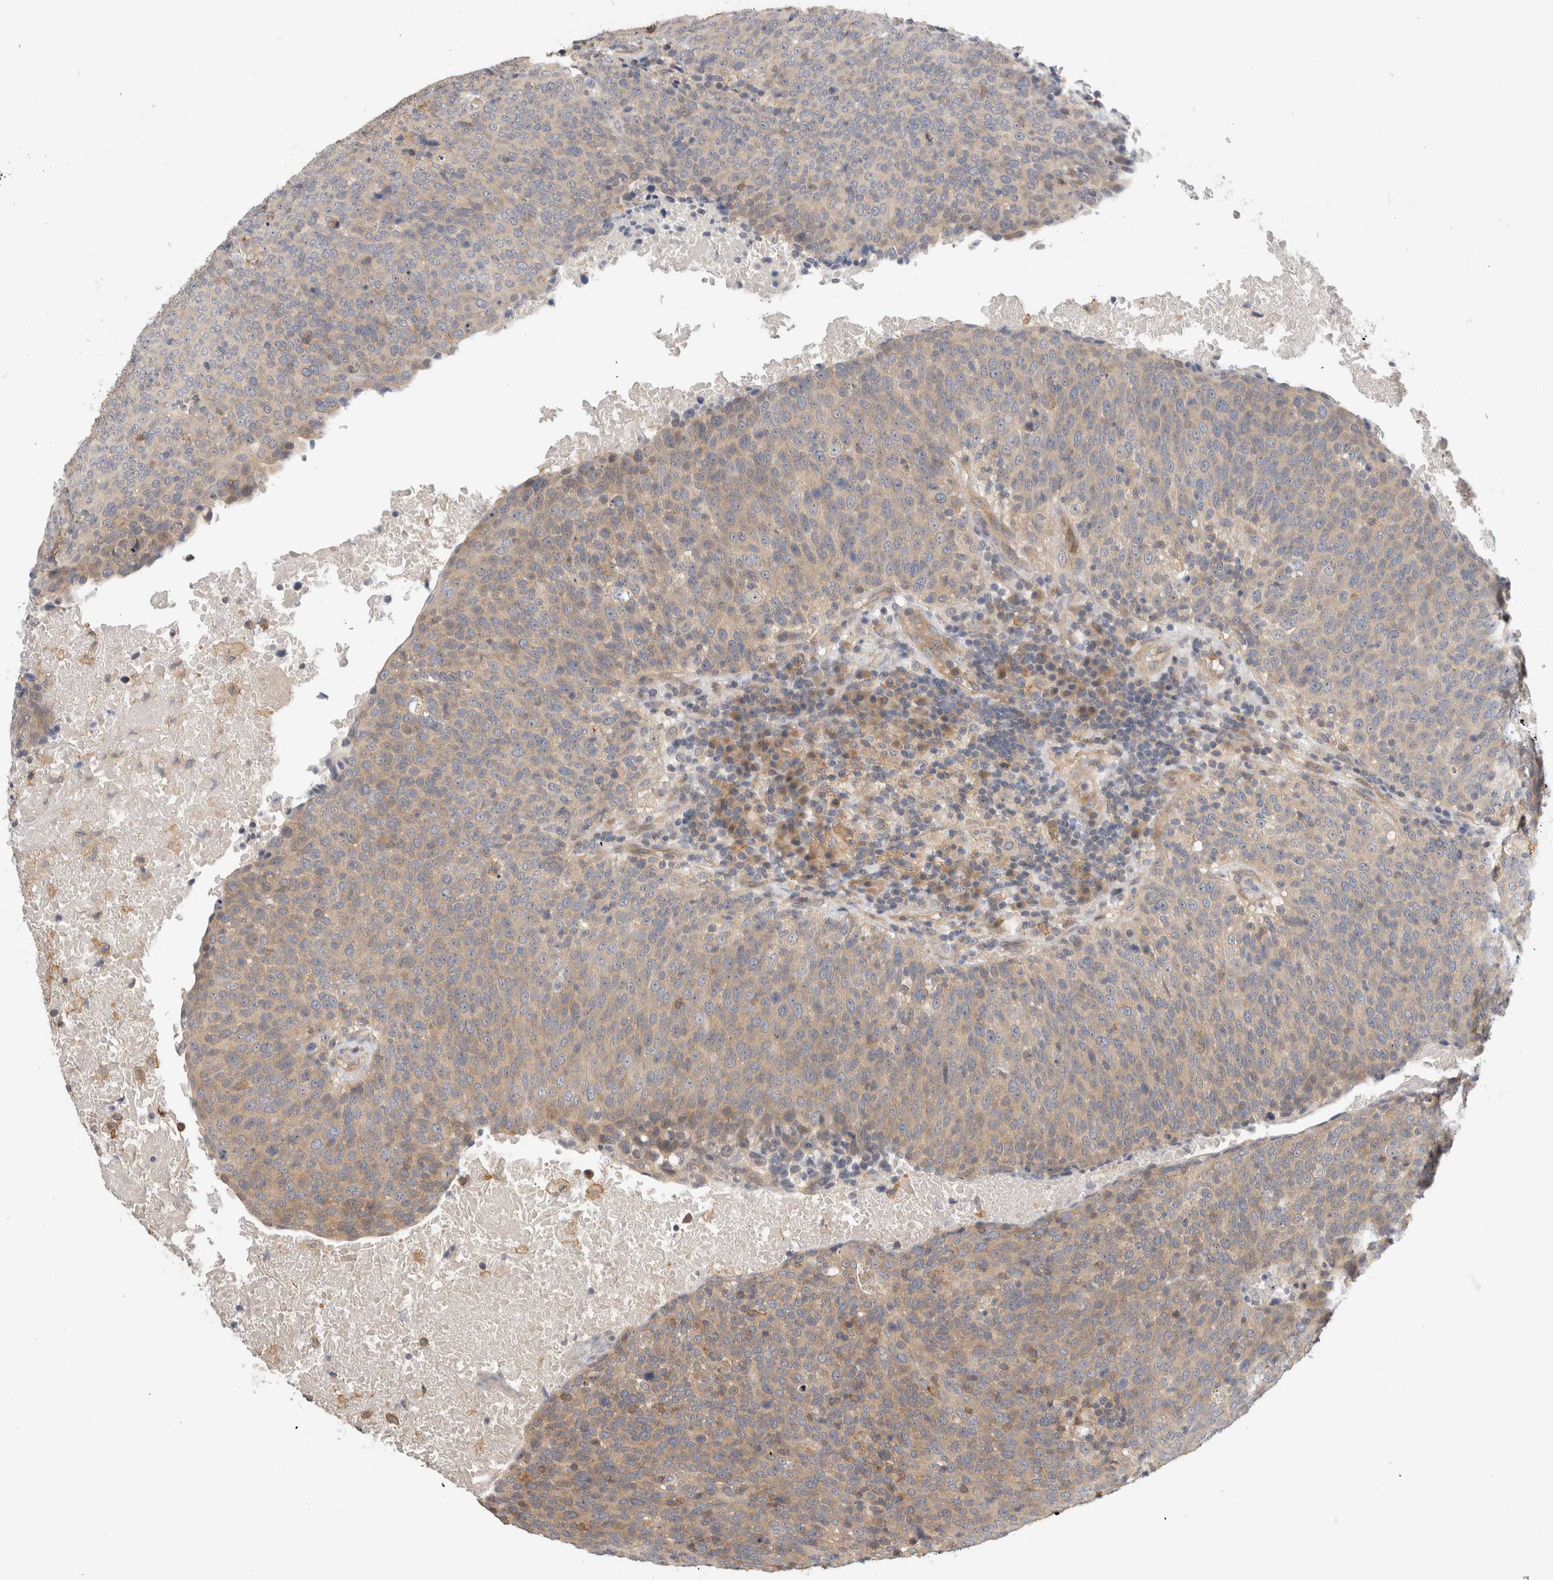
{"staining": {"intensity": "weak", "quantity": "25%-75%", "location": "cytoplasmic/membranous"}, "tissue": "head and neck cancer", "cell_type": "Tumor cells", "image_type": "cancer", "snomed": [{"axis": "morphology", "description": "Squamous cell carcinoma, NOS"}, {"axis": "morphology", "description": "Squamous cell carcinoma, metastatic, NOS"}, {"axis": "topography", "description": "Lymph node"}, {"axis": "topography", "description": "Head-Neck"}], "caption": "Immunohistochemical staining of head and neck cancer reveals low levels of weak cytoplasmic/membranous expression in approximately 25%-75% of tumor cells. The staining was performed using DAB to visualize the protein expression in brown, while the nuclei were stained in blue with hematoxylin (Magnification: 20x).", "gene": "PGM1", "patient": {"sex": "male", "age": 62}}